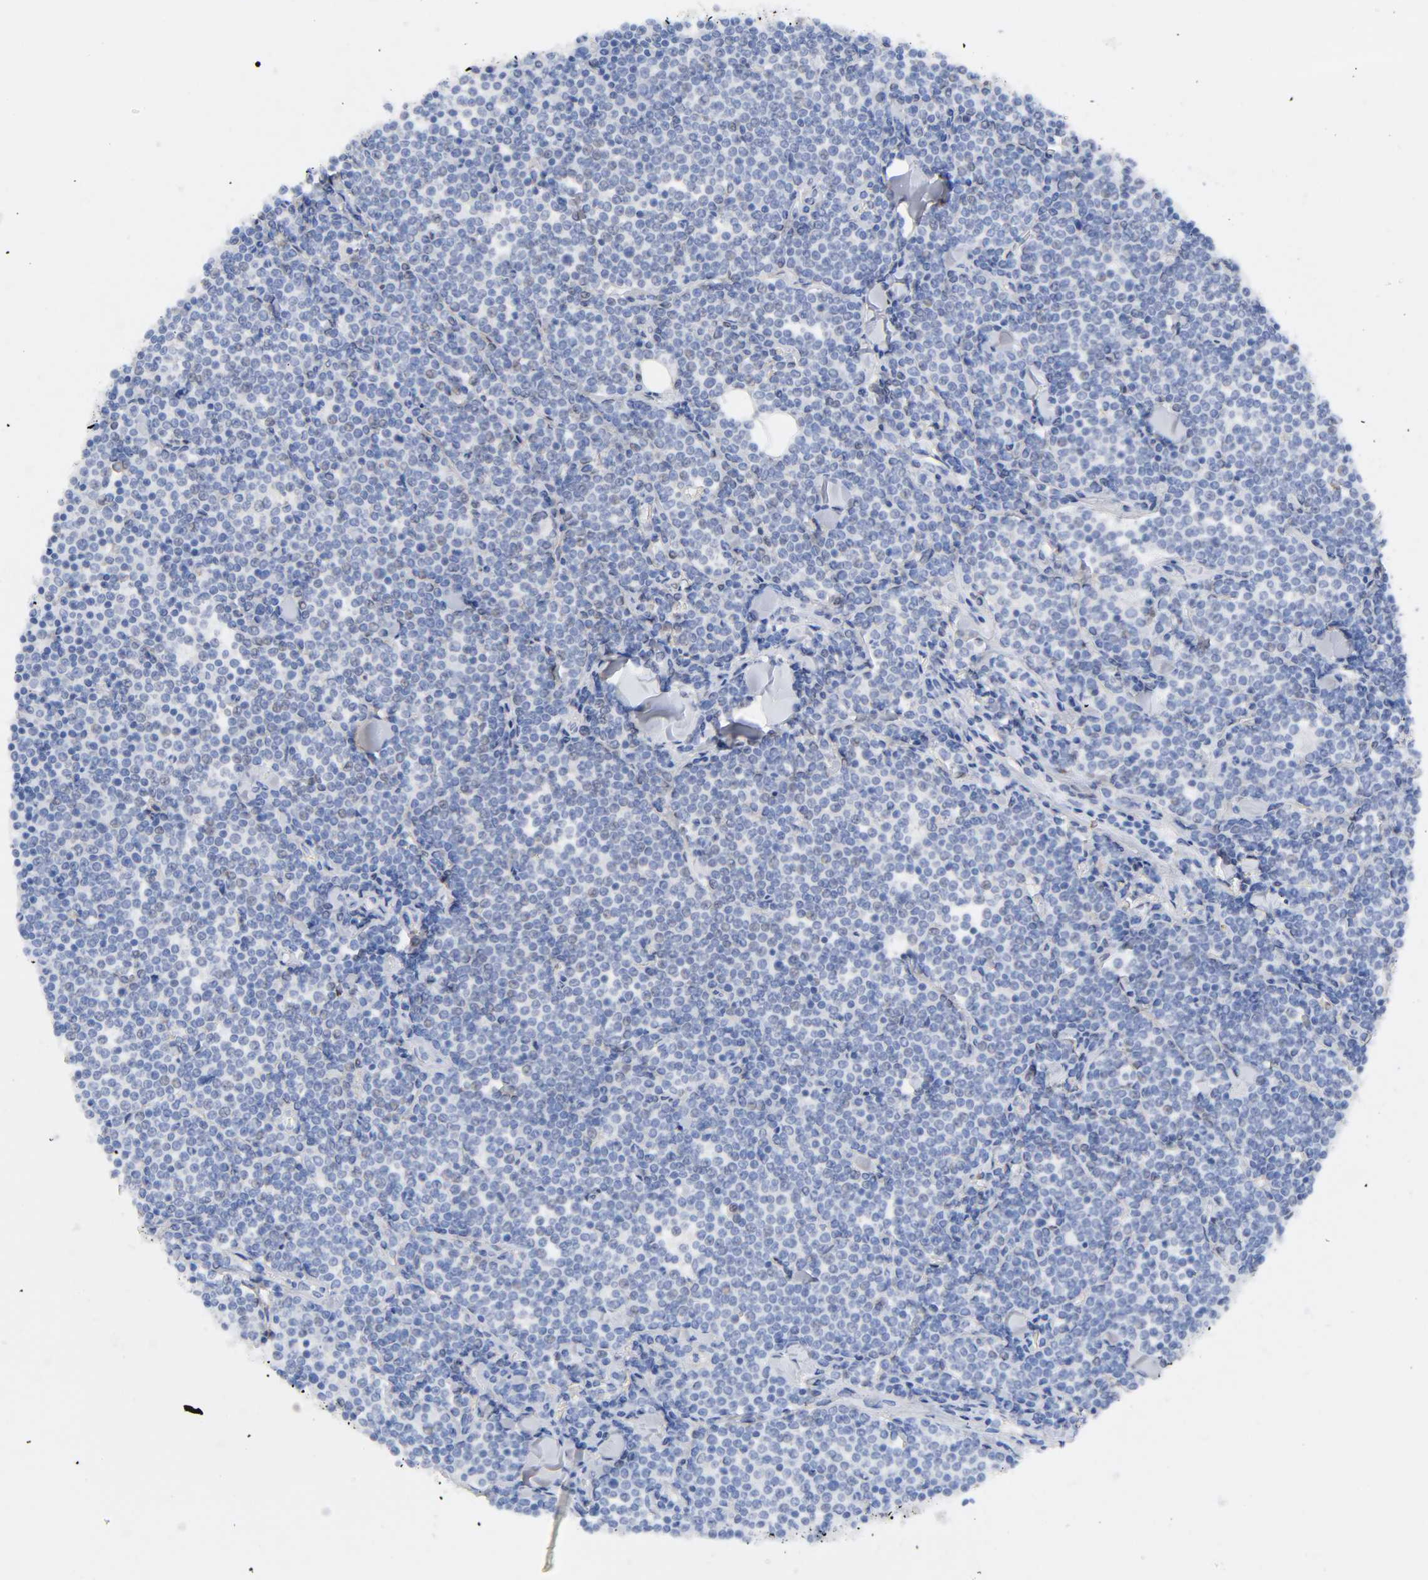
{"staining": {"intensity": "negative", "quantity": "none", "location": "none"}, "tissue": "lymphoma", "cell_type": "Tumor cells", "image_type": "cancer", "snomed": [{"axis": "morphology", "description": "Malignant lymphoma, non-Hodgkin's type, Low grade"}, {"axis": "topography", "description": "Soft tissue"}], "caption": "This photomicrograph is of malignant lymphoma, non-Hodgkin's type (low-grade) stained with IHC to label a protein in brown with the nuclei are counter-stained blue. There is no staining in tumor cells.", "gene": "STK38", "patient": {"sex": "male", "age": 92}}